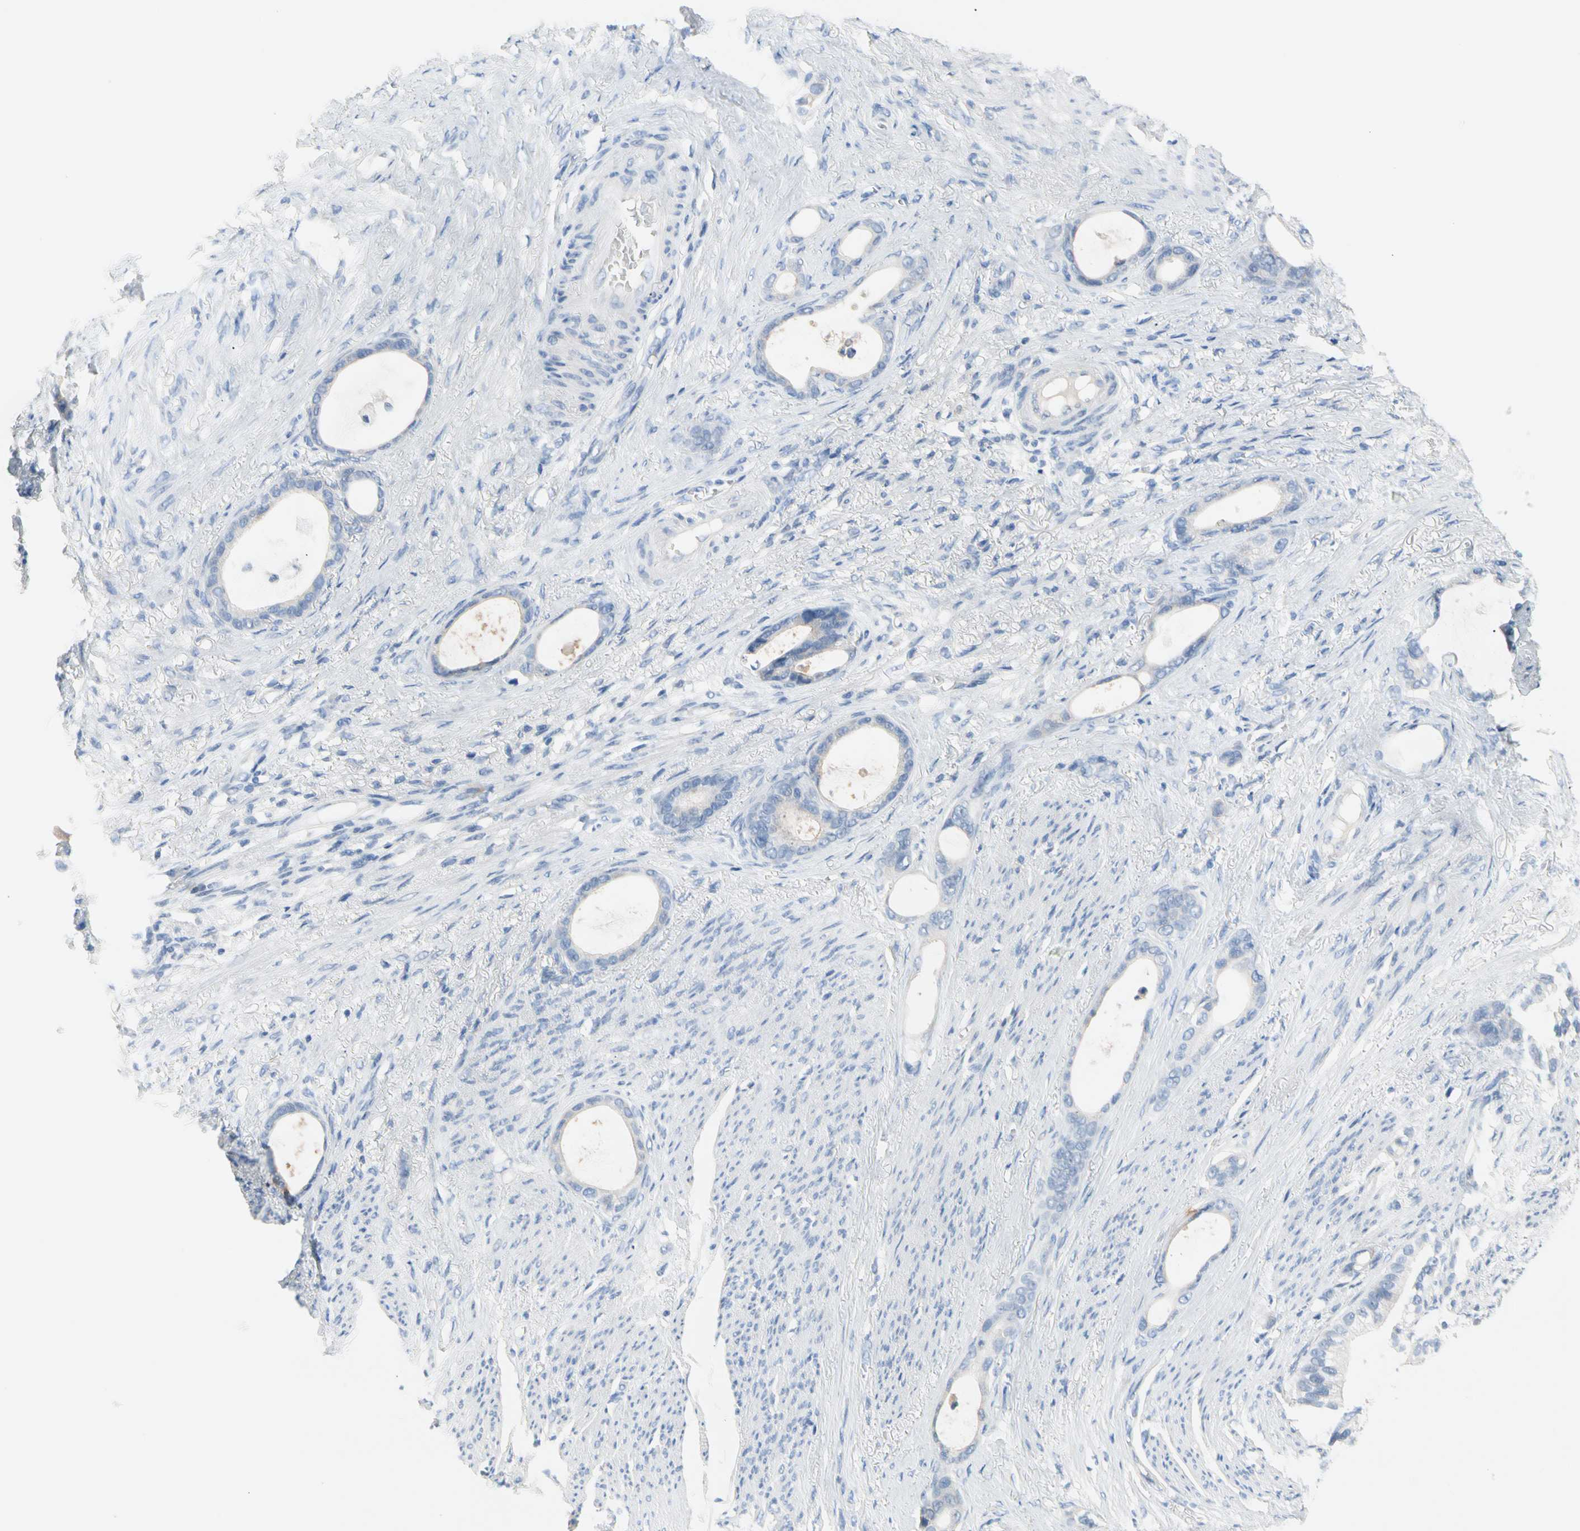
{"staining": {"intensity": "negative", "quantity": "none", "location": "none"}, "tissue": "stomach cancer", "cell_type": "Tumor cells", "image_type": "cancer", "snomed": [{"axis": "morphology", "description": "Adenocarcinoma, NOS"}, {"axis": "topography", "description": "Stomach"}], "caption": "Immunohistochemical staining of stomach adenocarcinoma shows no significant staining in tumor cells. (Stains: DAB (3,3'-diaminobenzidine) immunohistochemistry with hematoxylin counter stain, Microscopy: brightfield microscopy at high magnification).", "gene": "MARK1", "patient": {"sex": "female", "age": 75}}